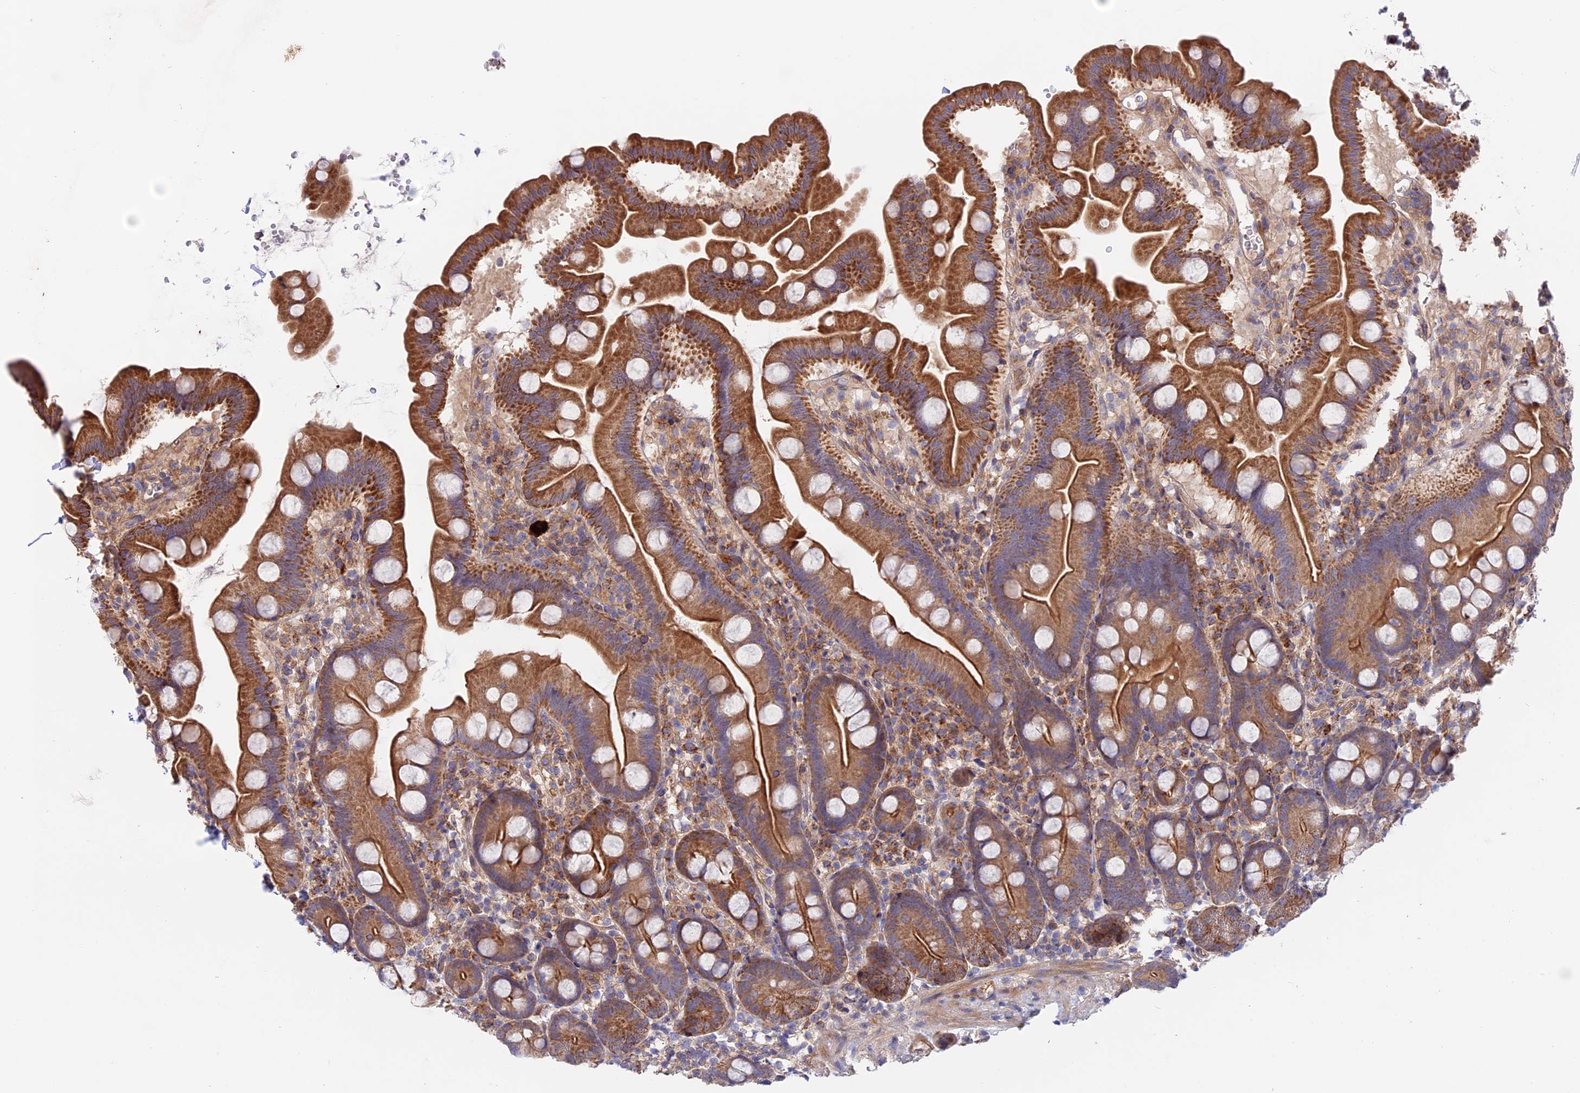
{"staining": {"intensity": "moderate", "quantity": ">75%", "location": "cytoplasmic/membranous"}, "tissue": "small intestine", "cell_type": "Glandular cells", "image_type": "normal", "snomed": [{"axis": "morphology", "description": "Normal tissue, NOS"}, {"axis": "topography", "description": "Small intestine"}], "caption": "DAB immunohistochemical staining of normal human small intestine shows moderate cytoplasmic/membranous protein staining in about >75% of glandular cells. The protein of interest is shown in brown color, while the nuclei are stained blue.", "gene": "HYCC1", "patient": {"sex": "female", "age": 68}}